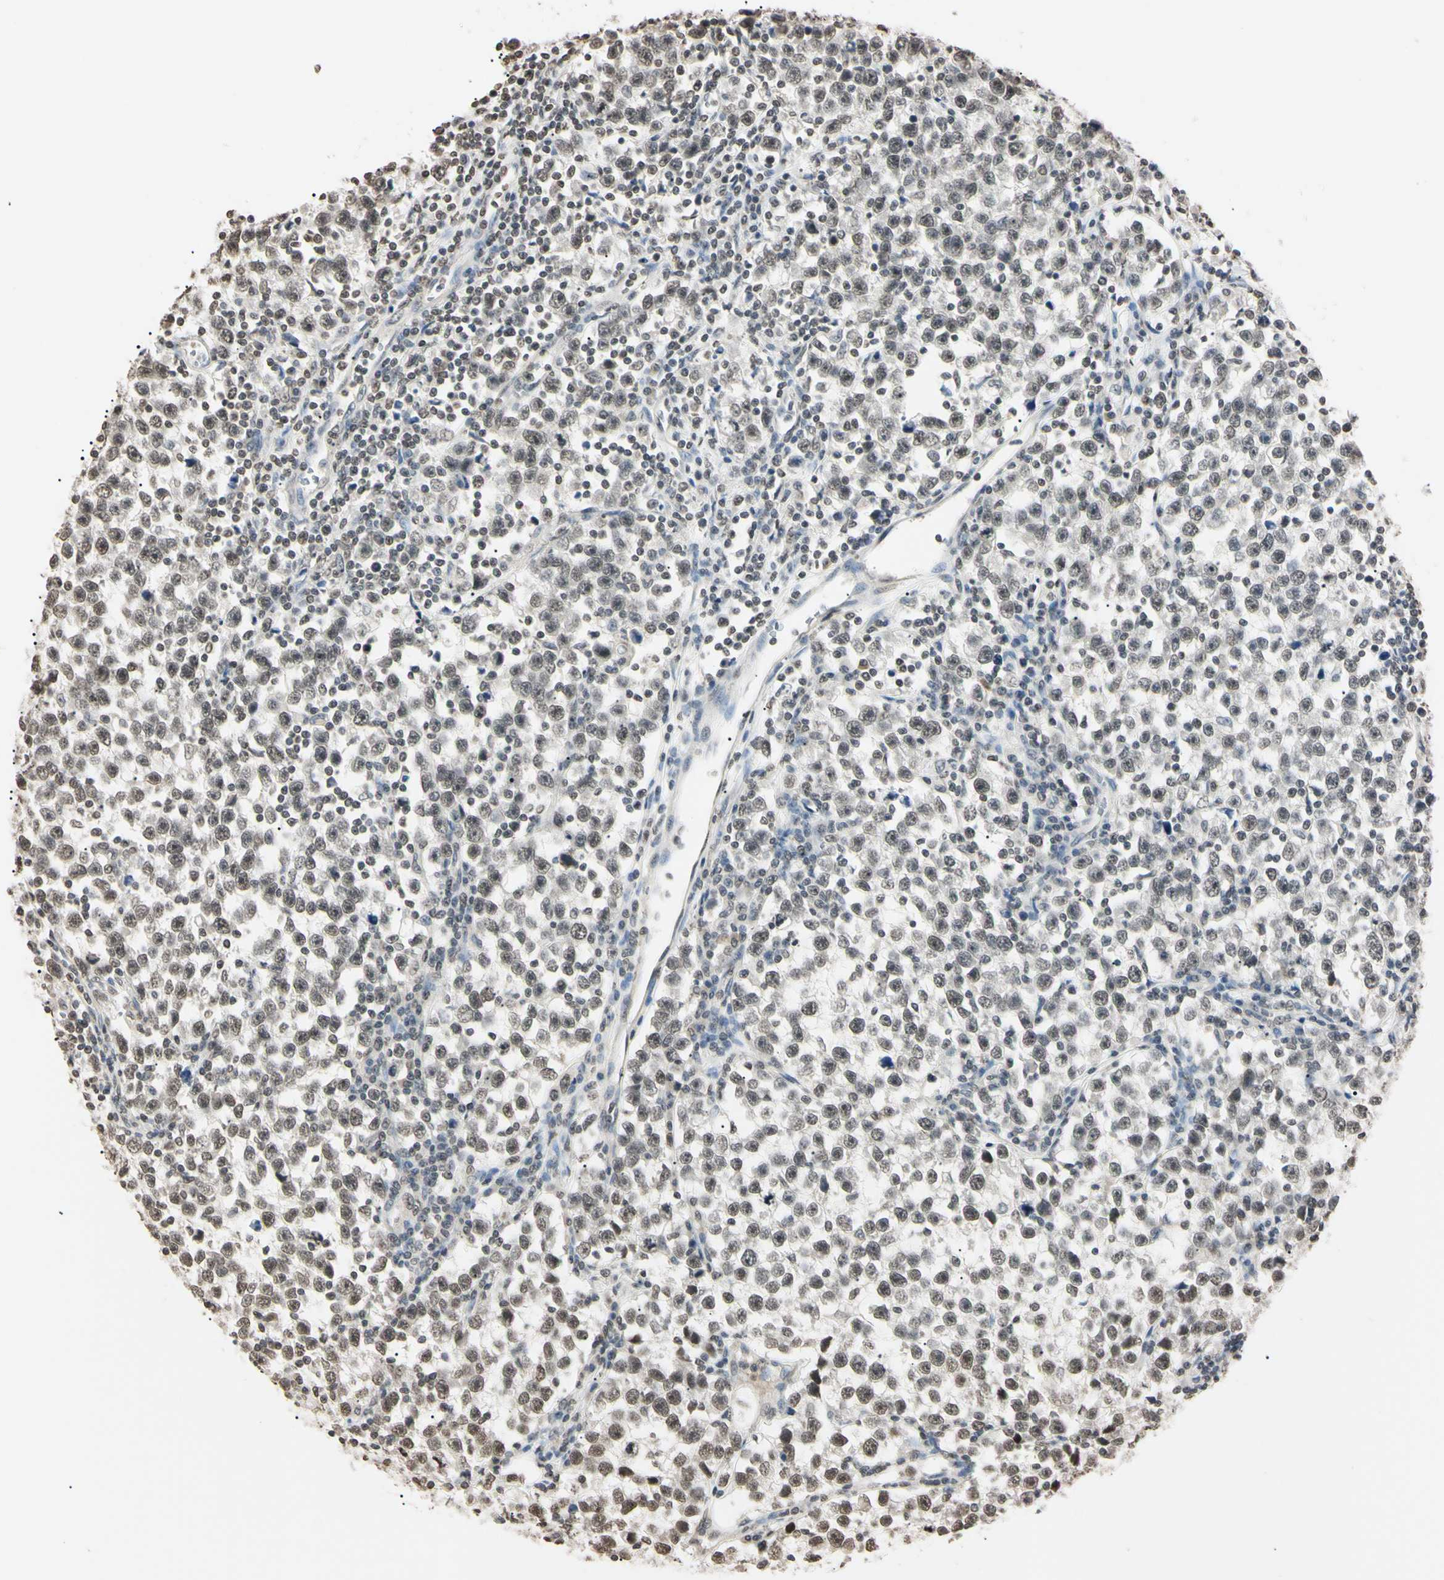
{"staining": {"intensity": "weak", "quantity": ">75%", "location": "nuclear"}, "tissue": "testis cancer", "cell_type": "Tumor cells", "image_type": "cancer", "snomed": [{"axis": "morphology", "description": "Seminoma, NOS"}, {"axis": "topography", "description": "Testis"}], "caption": "Protein expression analysis of testis cancer (seminoma) reveals weak nuclear staining in approximately >75% of tumor cells.", "gene": "CDC45", "patient": {"sex": "male", "age": 43}}